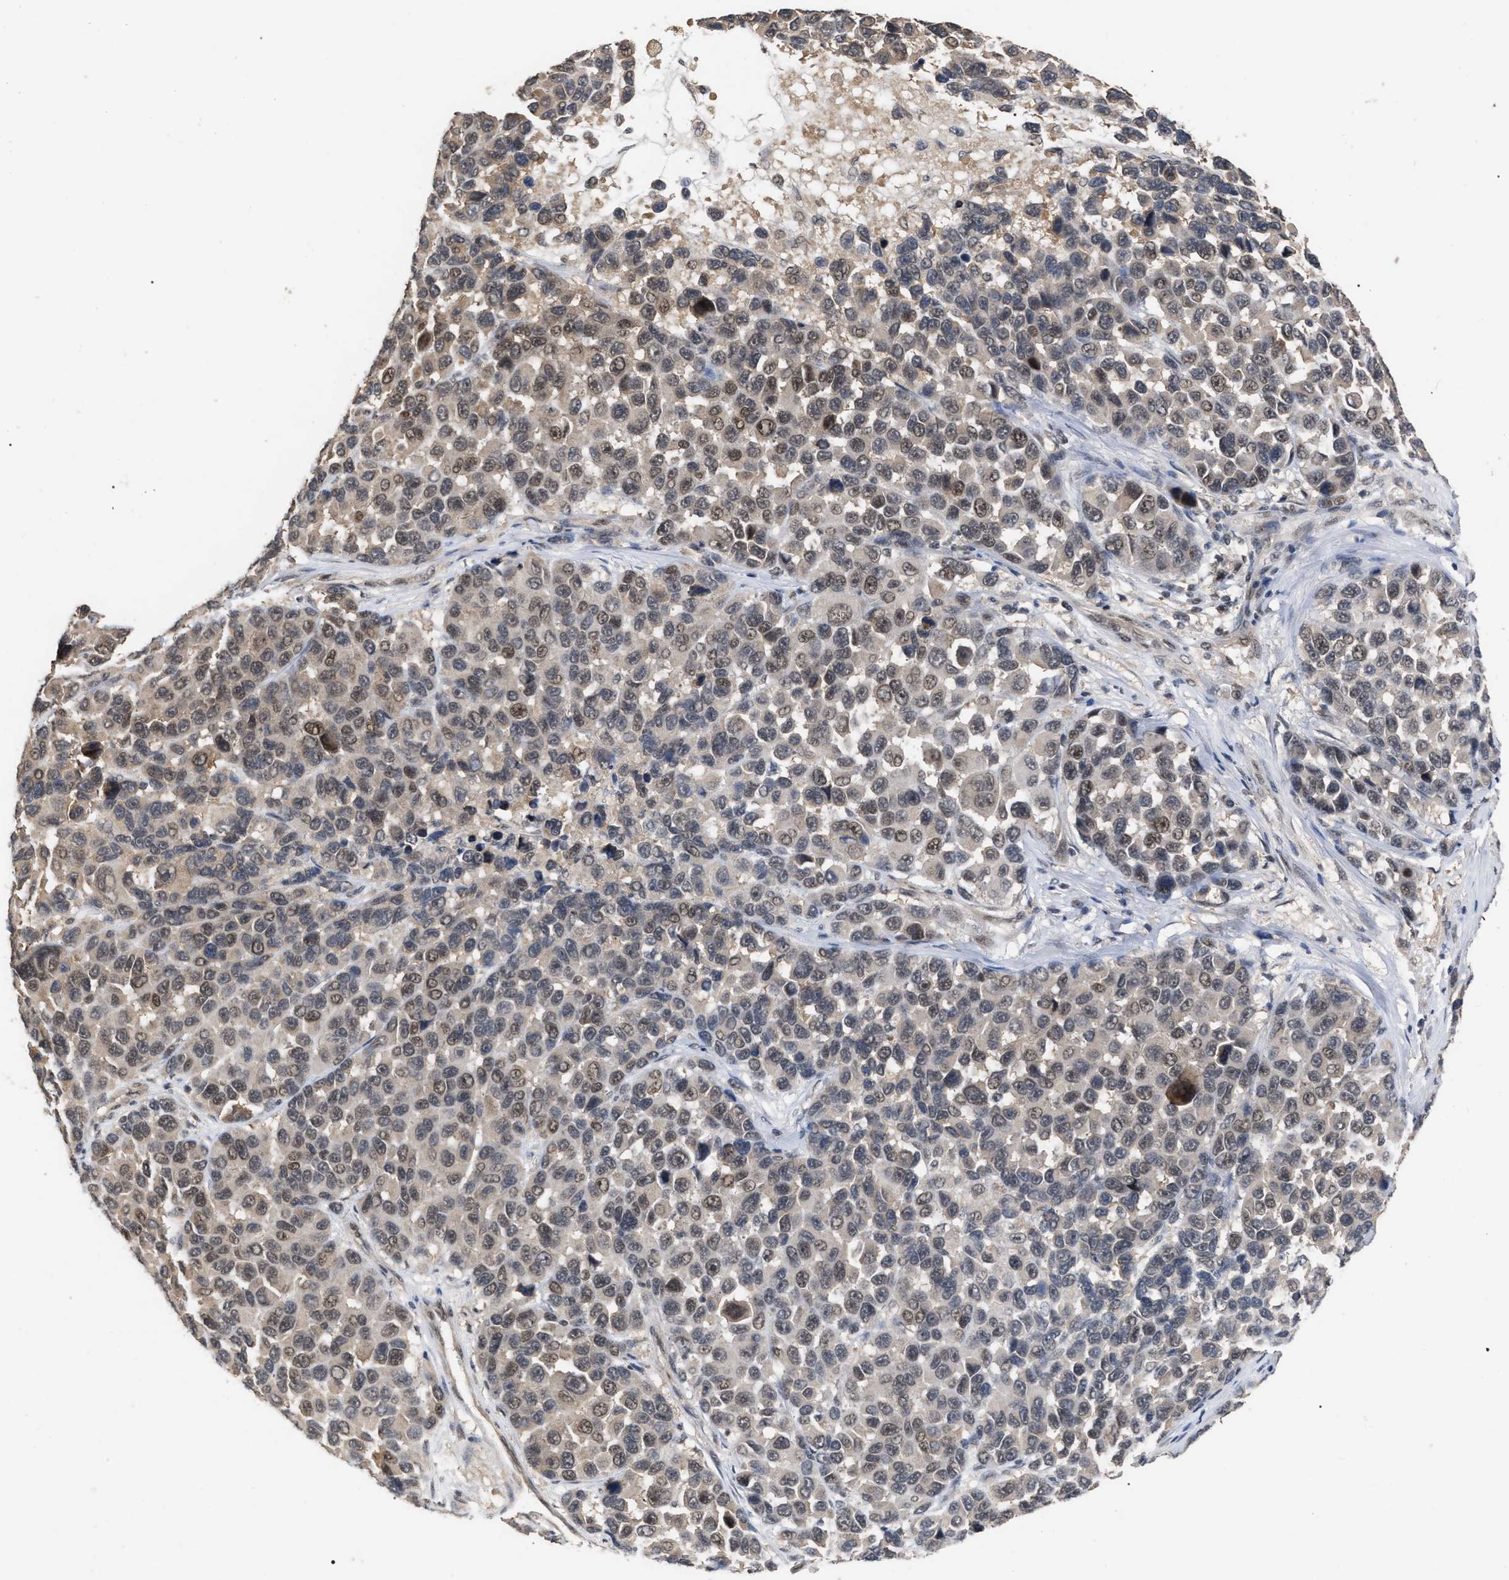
{"staining": {"intensity": "weak", "quantity": ">75%", "location": "nuclear"}, "tissue": "melanoma", "cell_type": "Tumor cells", "image_type": "cancer", "snomed": [{"axis": "morphology", "description": "Malignant melanoma, NOS"}, {"axis": "topography", "description": "Skin"}], "caption": "A high-resolution histopathology image shows immunohistochemistry (IHC) staining of malignant melanoma, which demonstrates weak nuclear expression in approximately >75% of tumor cells.", "gene": "JAZF1", "patient": {"sex": "male", "age": 53}}